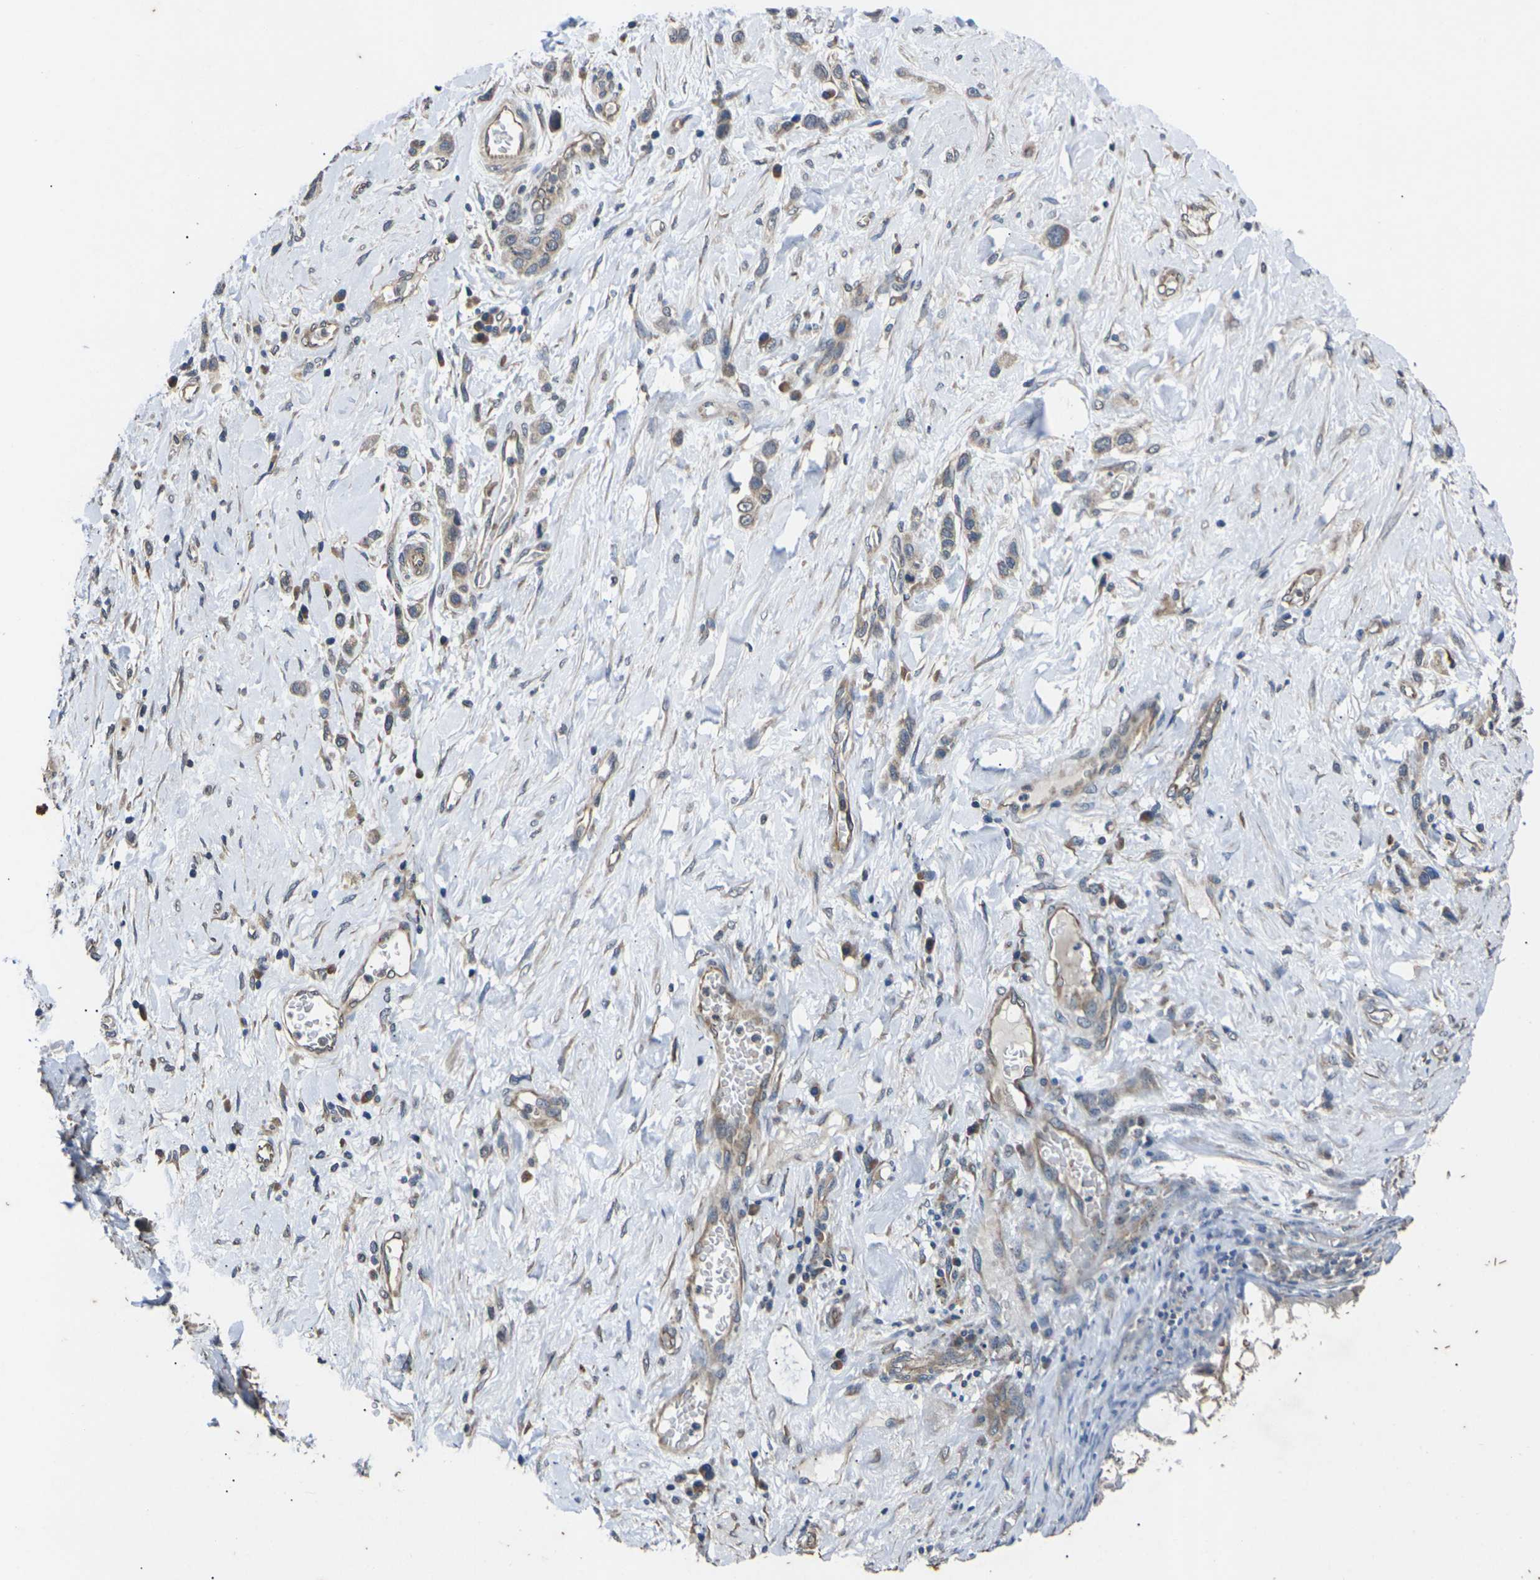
{"staining": {"intensity": "weak", "quantity": ">75%", "location": "cytoplasmic/membranous"}, "tissue": "stomach cancer", "cell_type": "Tumor cells", "image_type": "cancer", "snomed": [{"axis": "morphology", "description": "Adenocarcinoma, NOS"}, {"axis": "morphology", "description": "Adenocarcinoma, High grade"}, {"axis": "topography", "description": "Stomach, upper"}, {"axis": "topography", "description": "Stomach, lower"}], "caption": "Adenocarcinoma (high-grade) (stomach) was stained to show a protein in brown. There is low levels of weak cytoplasmic/membranous positivity in about >75% of tumor cells.", "gene": "DKK2", "patient": {"sex": "female", "age": 65}}